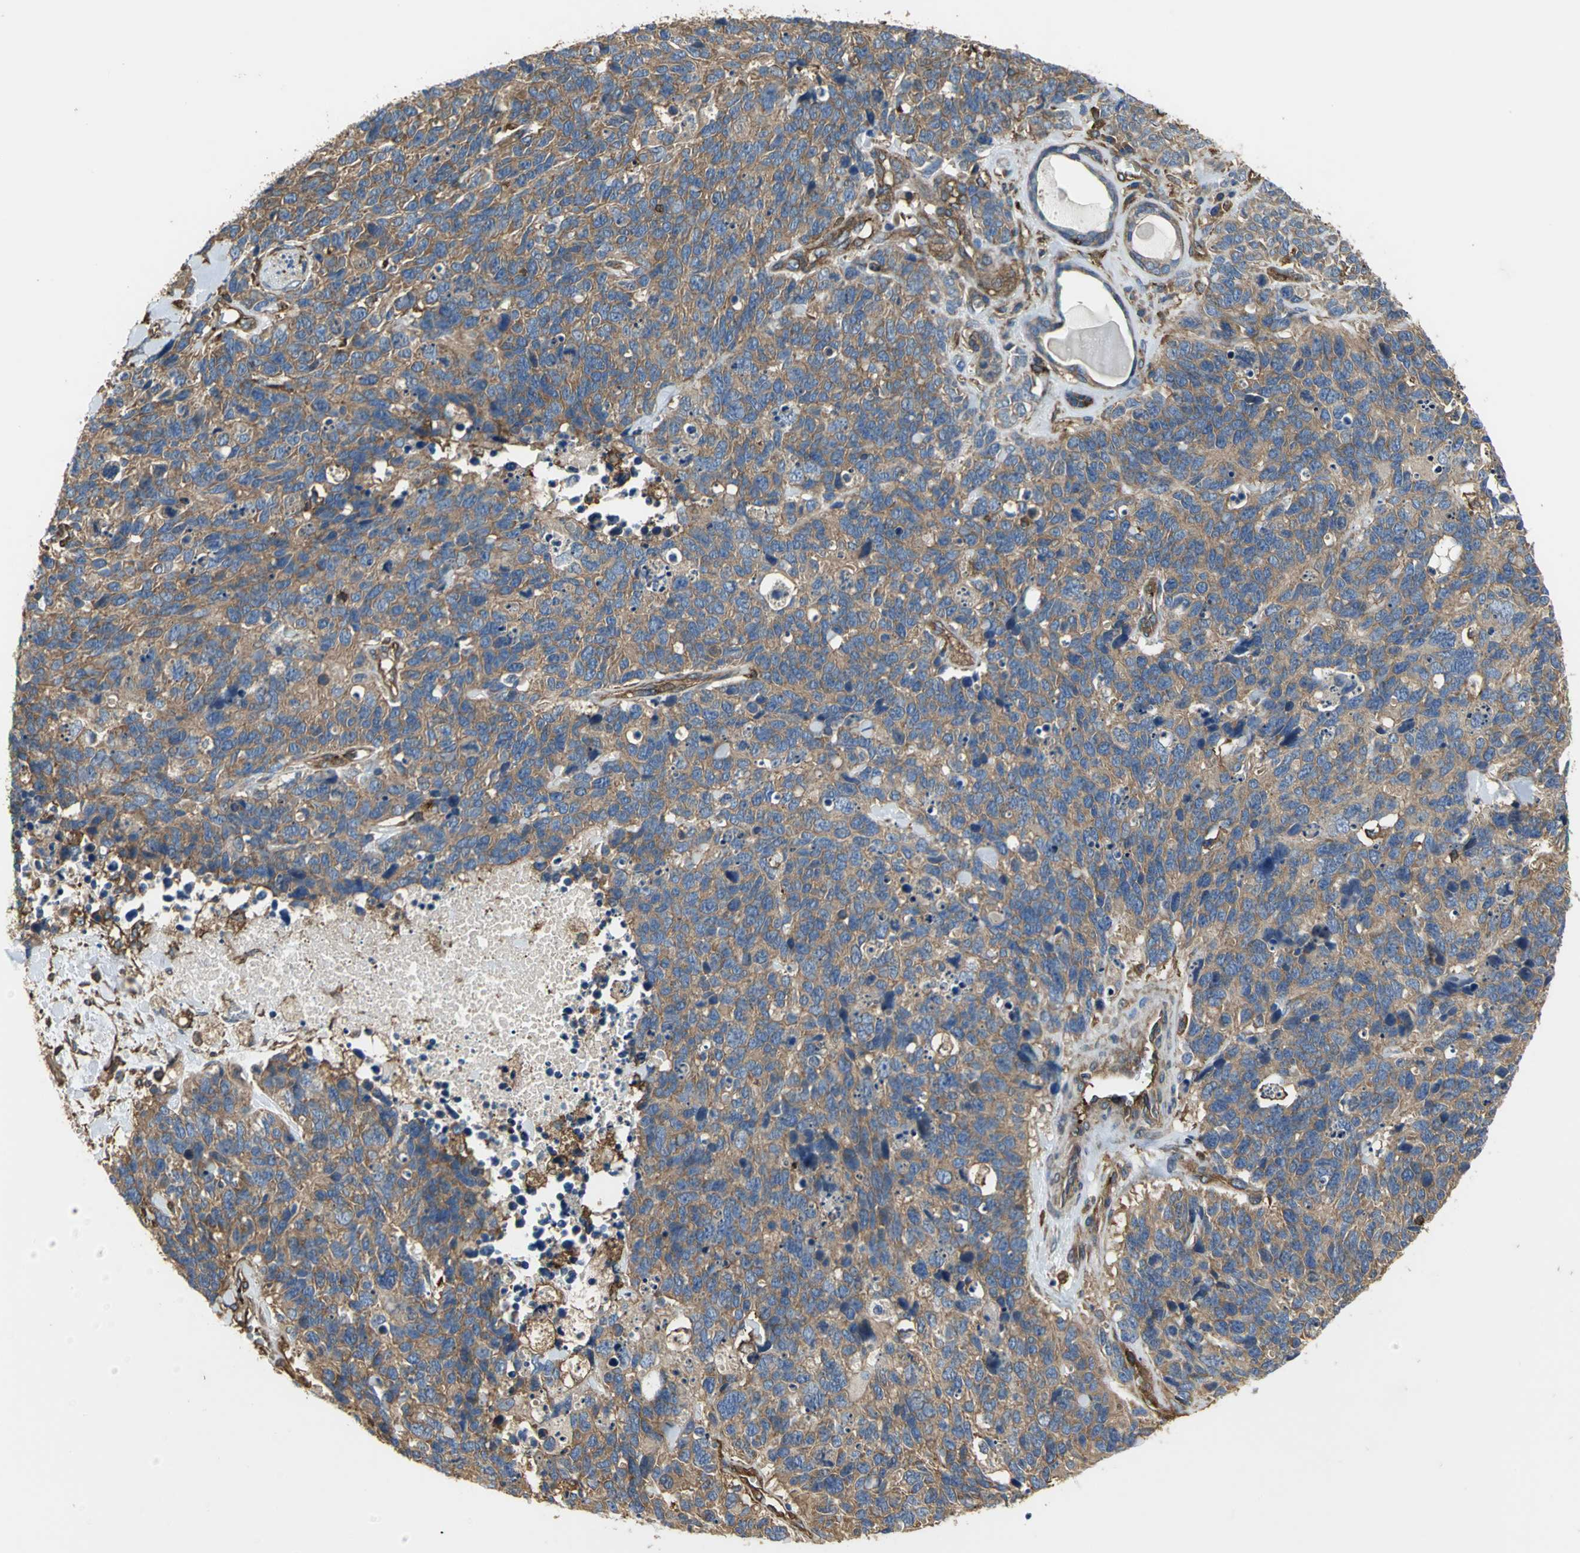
{"staining": {"intensity": "weak", "quantity": ">75%", "location": "cytoplasmic/membranous"}, "tissue": "lung cancer", "cell_type": "Tumor cells", "image_type": "cancer", "snomed": [{"axis": "morphology", "description": "Neoplasm, malignant, NOS"}, {"axis": "topography", "description": "Lung"}], "caption": "Immunohistochemical staining of human lung cancer (neoplasm (malignant)) shows low levels of weak cytoplasmic/membranous expression in approximately >75% of tumor cells. Nuclei are stained in blue.", "gene": "TLN1", "patient": {"sex": "female", "age": 58}}